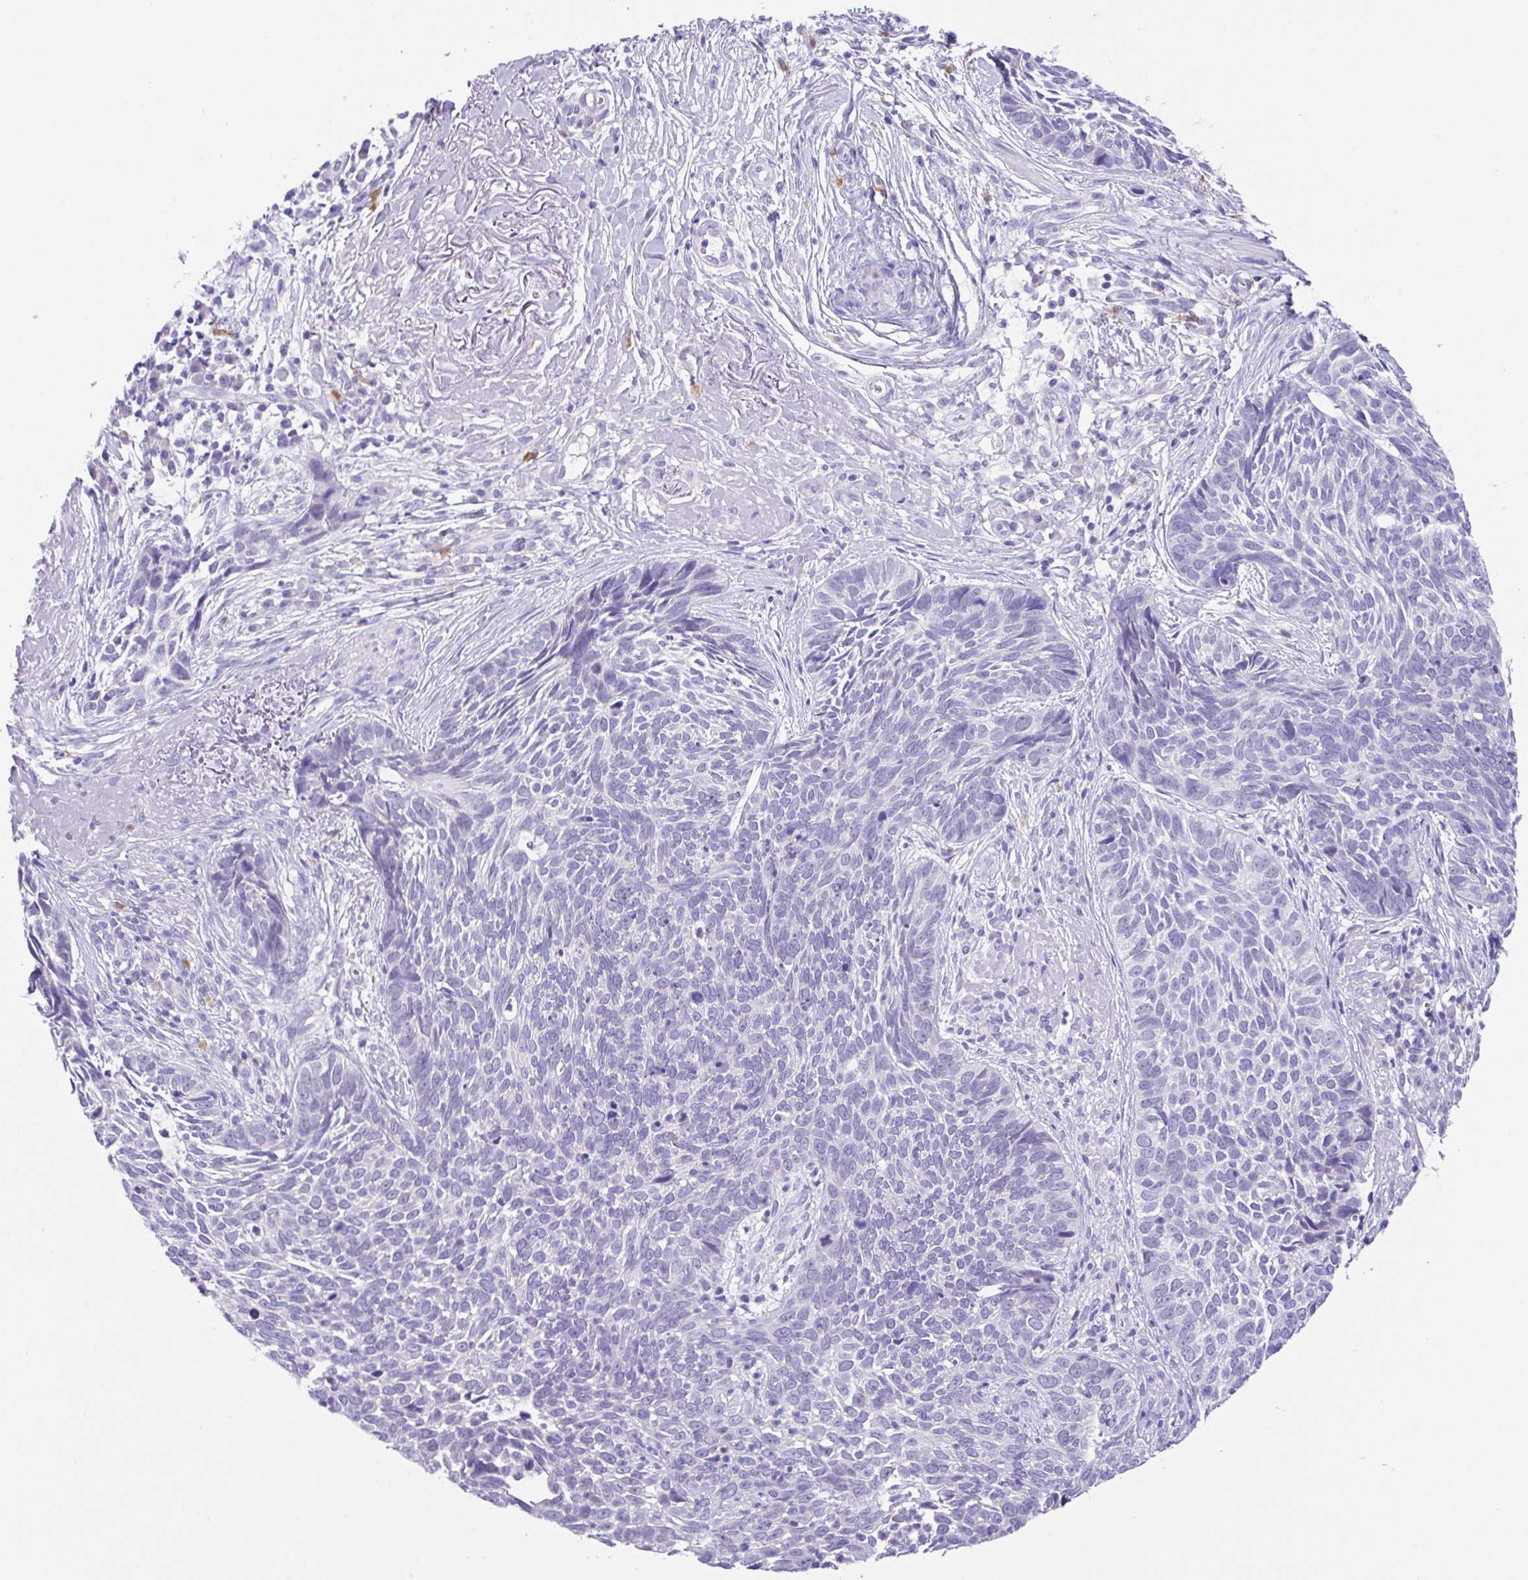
{"staining": {"intensity": "negative", "quantity": "none", "location": "none"}, "tissue": "skin cancer", "cell_type": "Tumor cells", "image_type": "cancer", "snomed": [{"axis": "morphology", "description": "Basal cell carcinoma"}, {"axis": "topography", "description": "Skin"}, {"axis": "topography", "description": "Skin of face"}], "caption": "Tumor cells show no significant protein staining in basal cell carcinoma (skin).", "gene": "HACD4", "patient": {"sex": "female", "age": 95}}